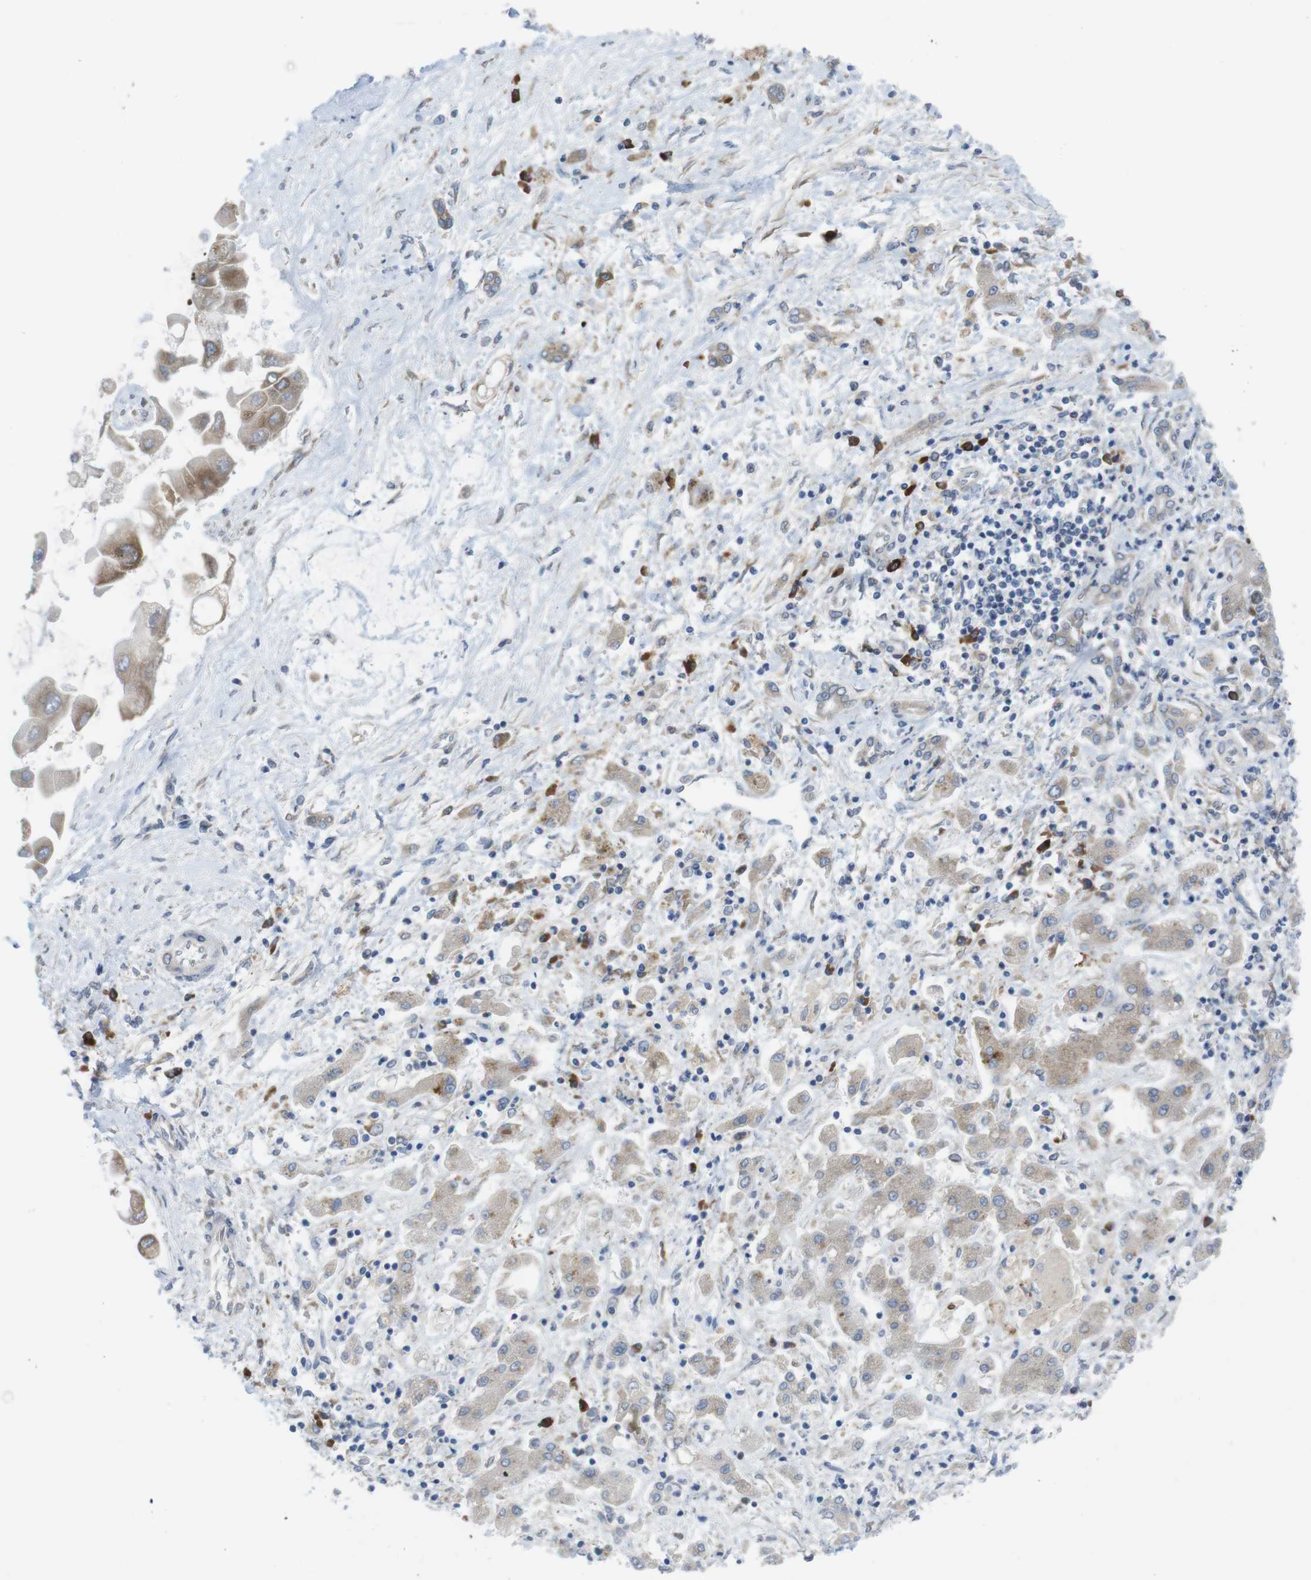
{"staining": {"intensity": "weak", "quantity": "25%-75%", "location": "cytoplasmic/membranous"}, "tissue": "liver cancer", "cell_type": "Tumor cells", "image_type": "cancer", "snomed": [{"axis": "morphology", "description": "Cholangiocarcinoma"}, {"axis": "topography", "description": "Liver"}], "caption": "Protein staining displays weak cytoplasmic/membranous expression in approximately 25%-75% of tumor cells in liver cancer (cholangiocarcinoma). Immunohistochemistry stains the protein of interest in brown and the nuclei are stained blue.", "gene": "ERGIC3", "patient": {"sex": "male", "age": 50}}